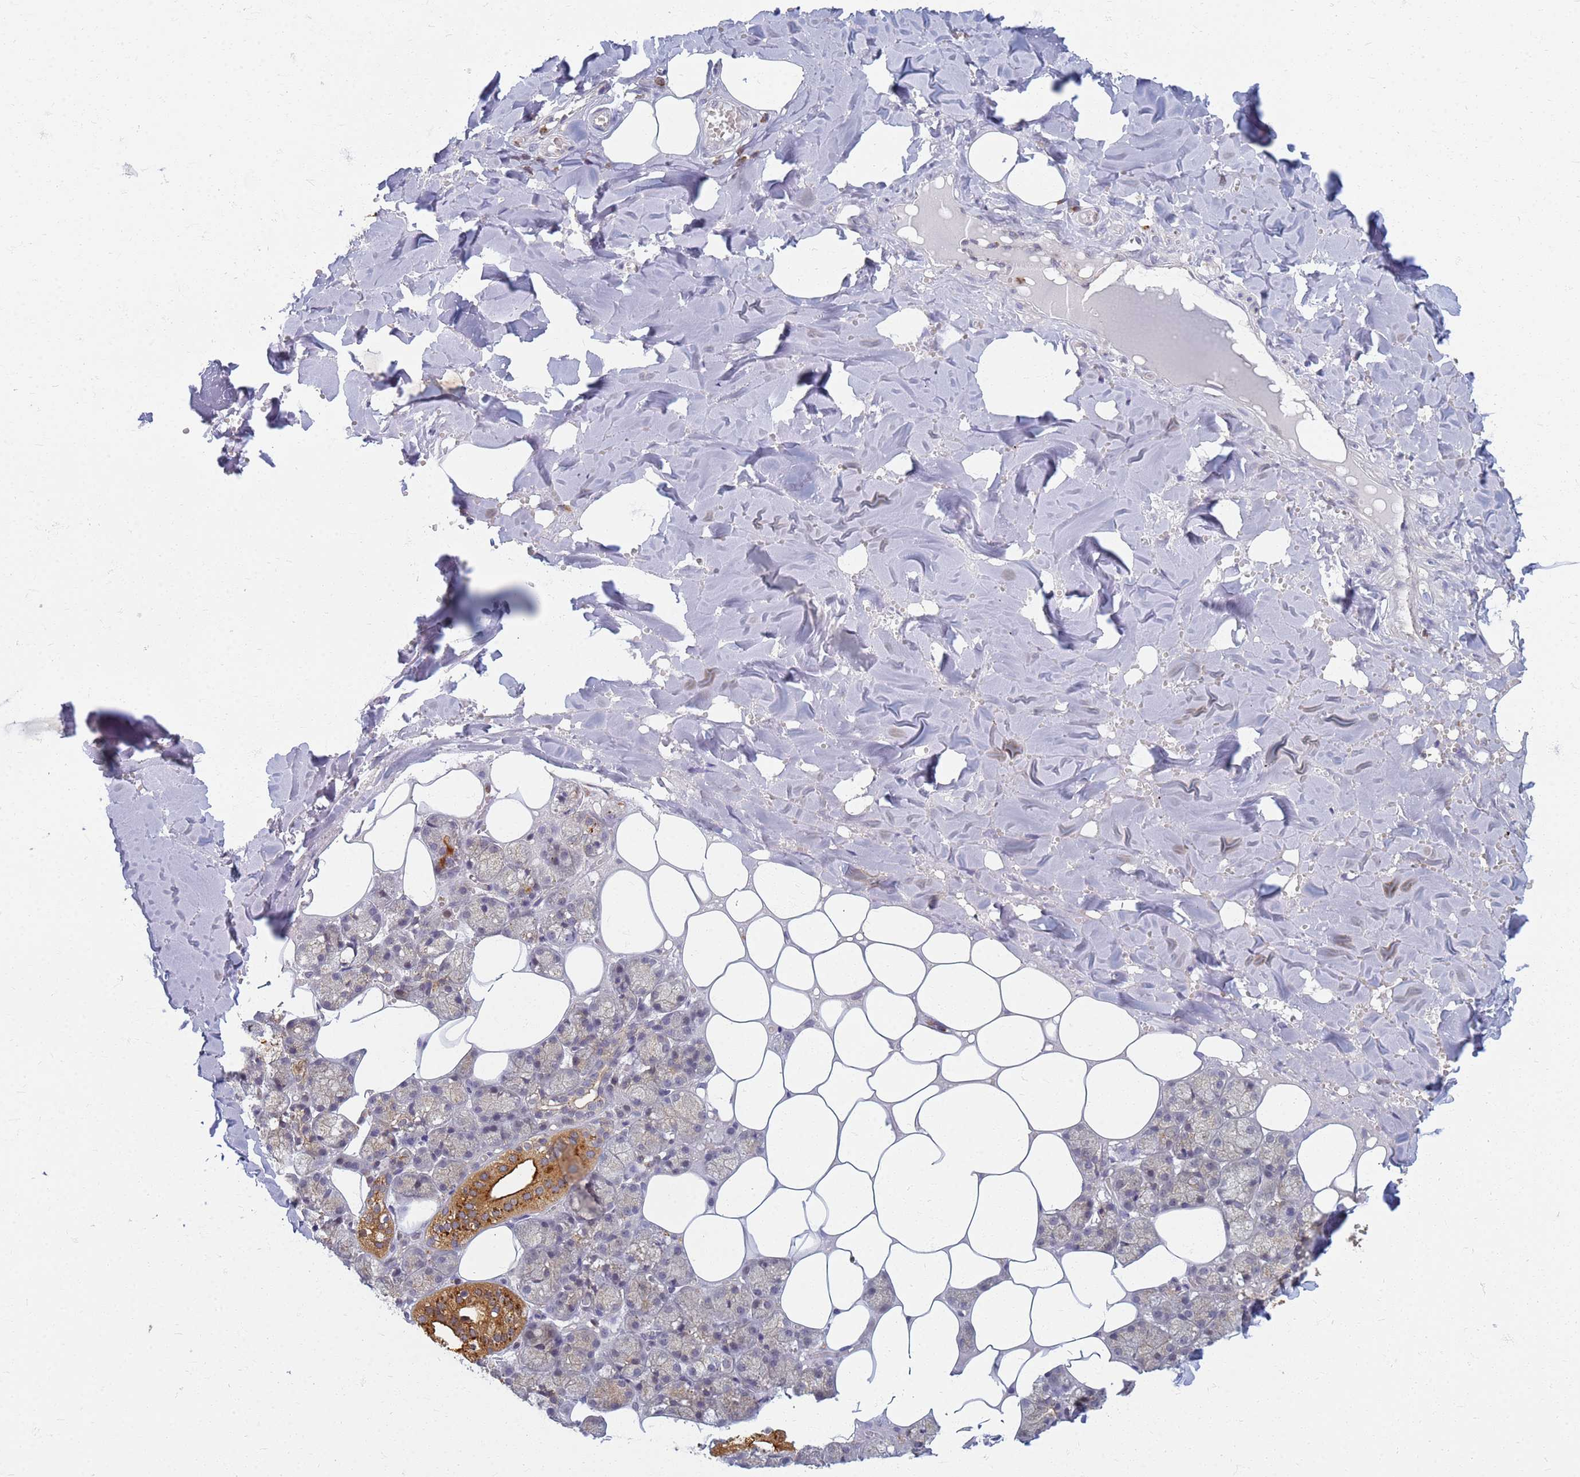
{"staining": {"intensity": "strong", "quantity": "<25%", "location": "cytoplasmic/membranous"}, "tissue": "salivary gland", "cell_type": "Glandular cells", "image_type": "normal", "snomed": [{"axis": "morphology", "description": "Normal tissue, NOS"}, {"axis": "topography", "description": "Salivary gland"}], "caption": "A high-resolution image shows immunohistochemistry (IHC) staining of normal salivary gland, which displays strong cytoplasmic/membranous staining in about <25% of glandular cells.", "gene": "ATP6V1E1", "patient": {"sex": "male", "age": 62}}